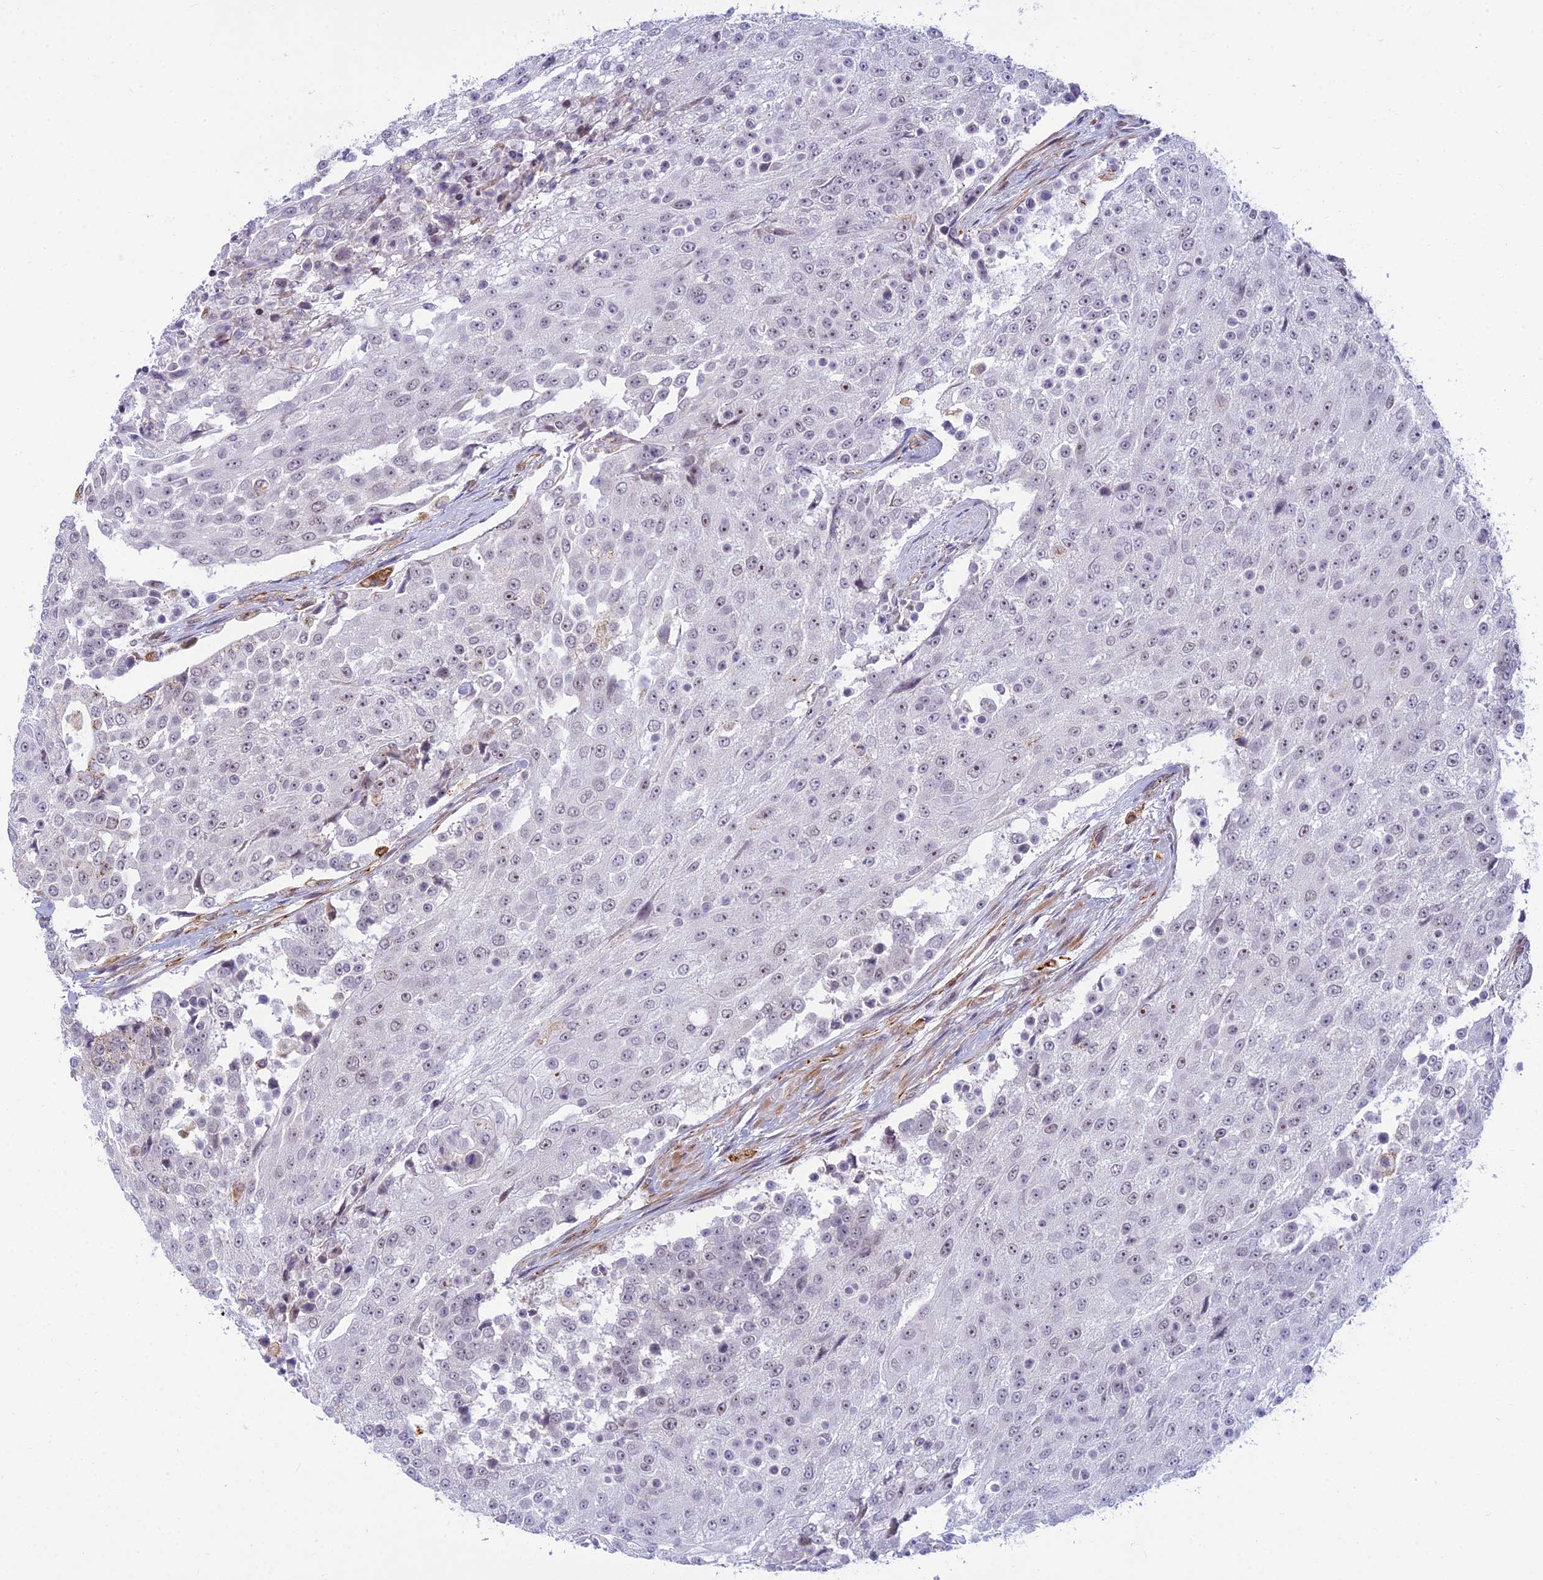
{"staining": {"intensity": "weak", "quantity": "<25%", "location": "cytoplasmic/membranous,nuclear"}, "tissue": "urothelial cancer", "cell_type": "Tumor cells", "image_type": "cancer", "snomed": [{"axis": "morphology", "description": "Urothelial carcinoma, High grade"}, {"axis": "topography", "description": "Urinary bladder"}], "caption": "High-grade urothelial carcinoma was stained to show a protein in brown. There is no significant positivity in tumor cells.", "gene": "SAPCD2", "patient": {"sex": "female", "age": 63}}